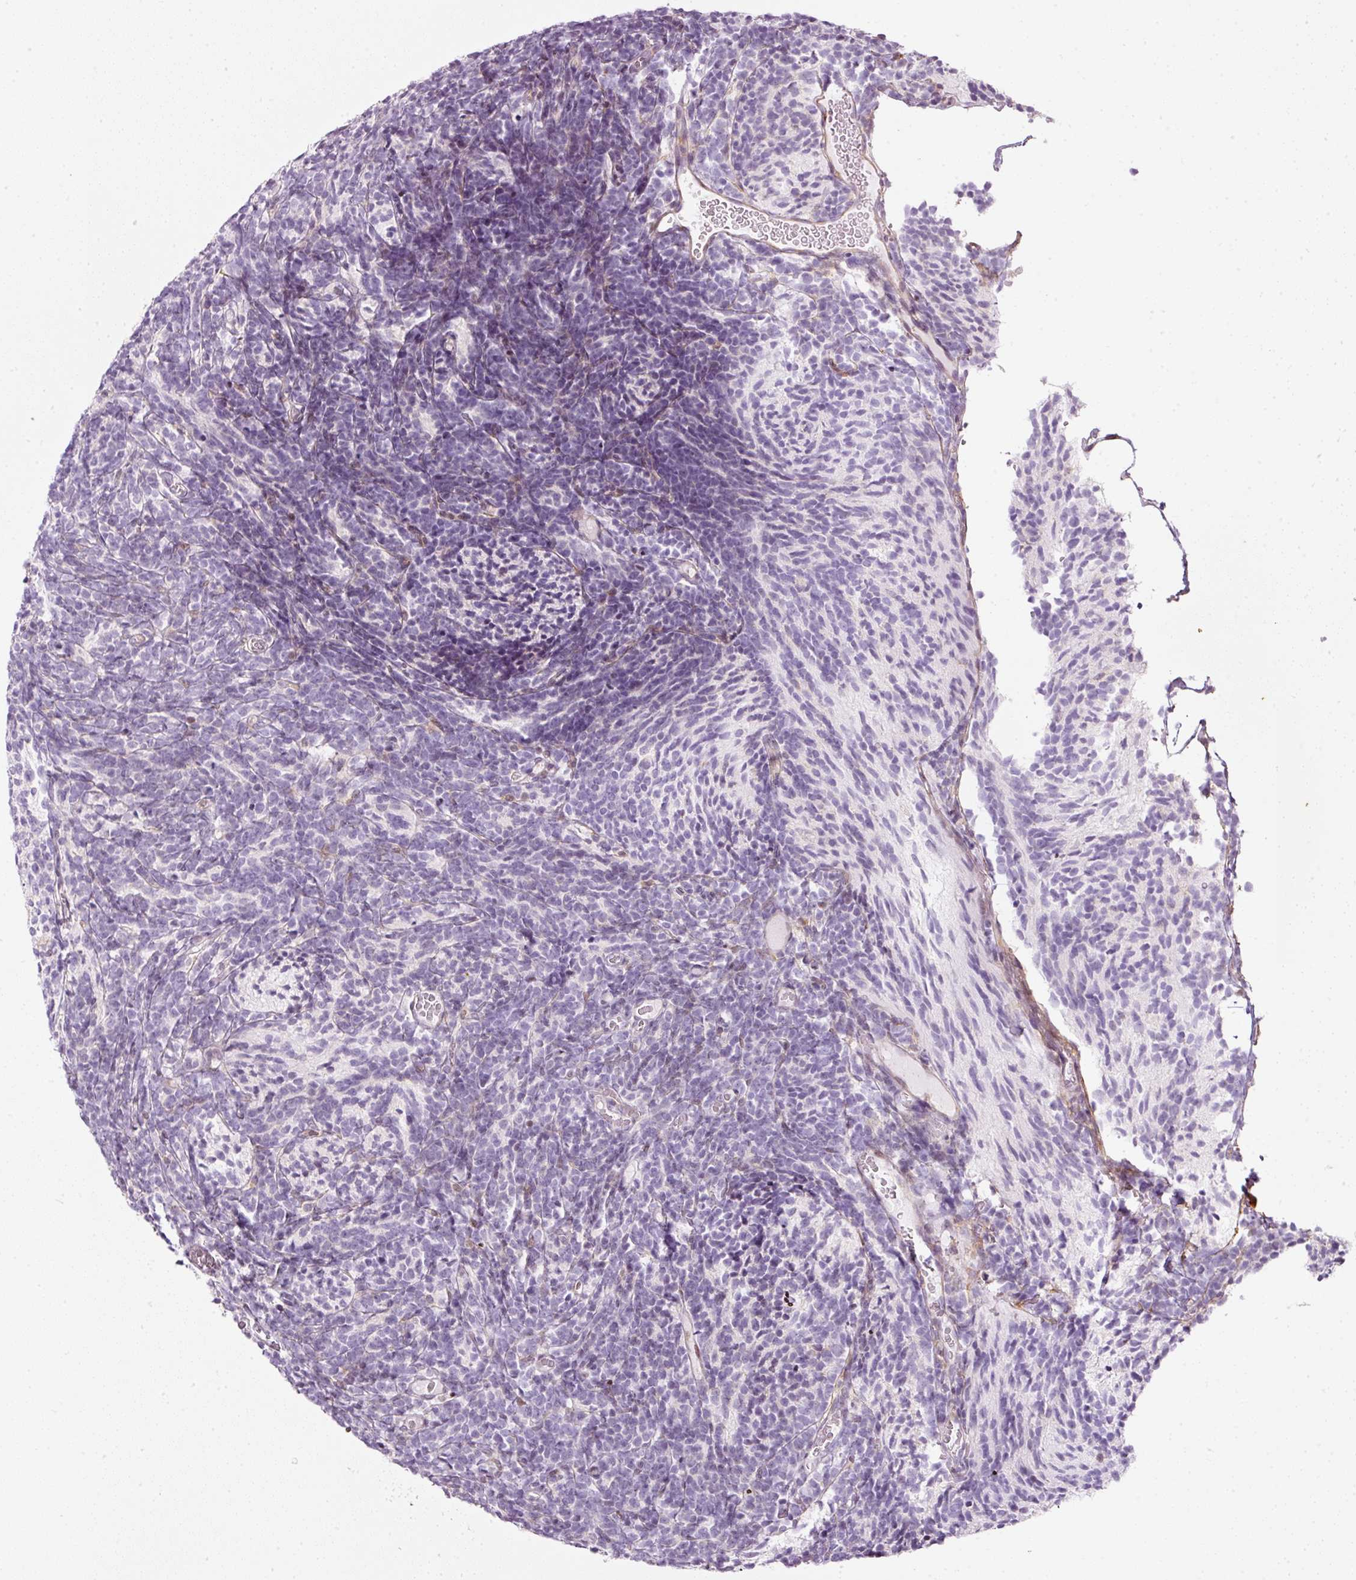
{"staining": {"intensity": "negative", "quantity": "none", "location": "none"}, "tissue": "glioma", "cell_type": "Tumor cells", "image_type": "cancer", "snomed": [{"axis": "morphology", "description": "Glioma, malignant, Low grade"}, {"axis": "topography", "description": "Brain"}], "caption": "A photomicrograph of low-grade glioma (malignant) stained for a protein displays no brown staining in tumor cells.", "gene": "SCNM1", "patient": {"sex": "female", "age": 1}}